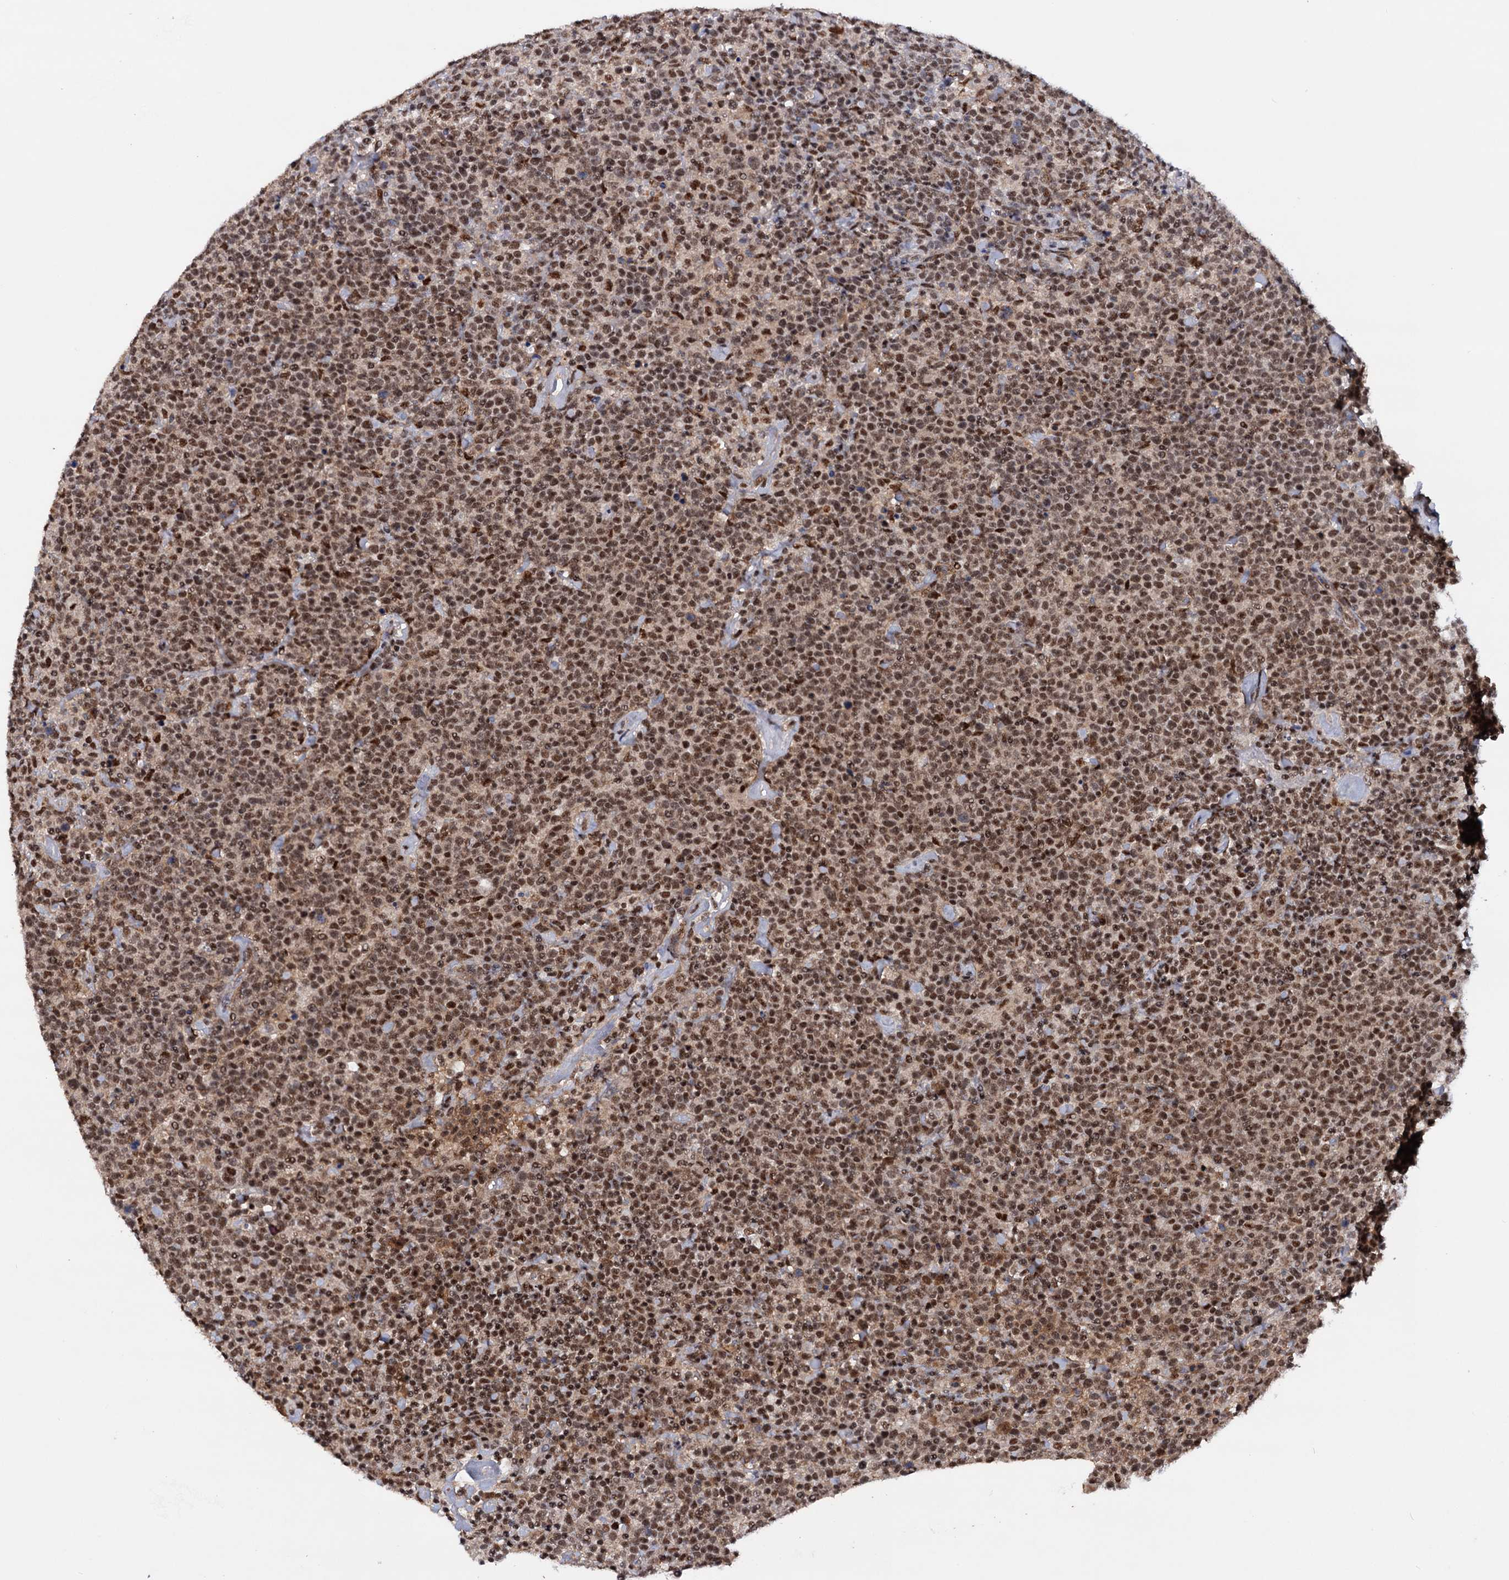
{"staining": {"intensity": "moderate", "quantity": ">75%", "location": "nuclear"}, "tissue": "lymphoma", "cell_type": "Tumor cells", "image_type": "cancer", "snomed": [{"axis": "morphology", "description": "Malignant lymphoma, non-Hodgkin's type, High grade"}, {"axis": "topography", "description": "Lymph node"}], "caption": "Malignant lymphoma, non-Hodgkin's type (high-grade) stained for a protein (brown) reveals moderate nuclear positive positivity in about >75% of tumor cells.", "gene": "TBC1D12", "patient": {"sex": "male", "age": 61}}